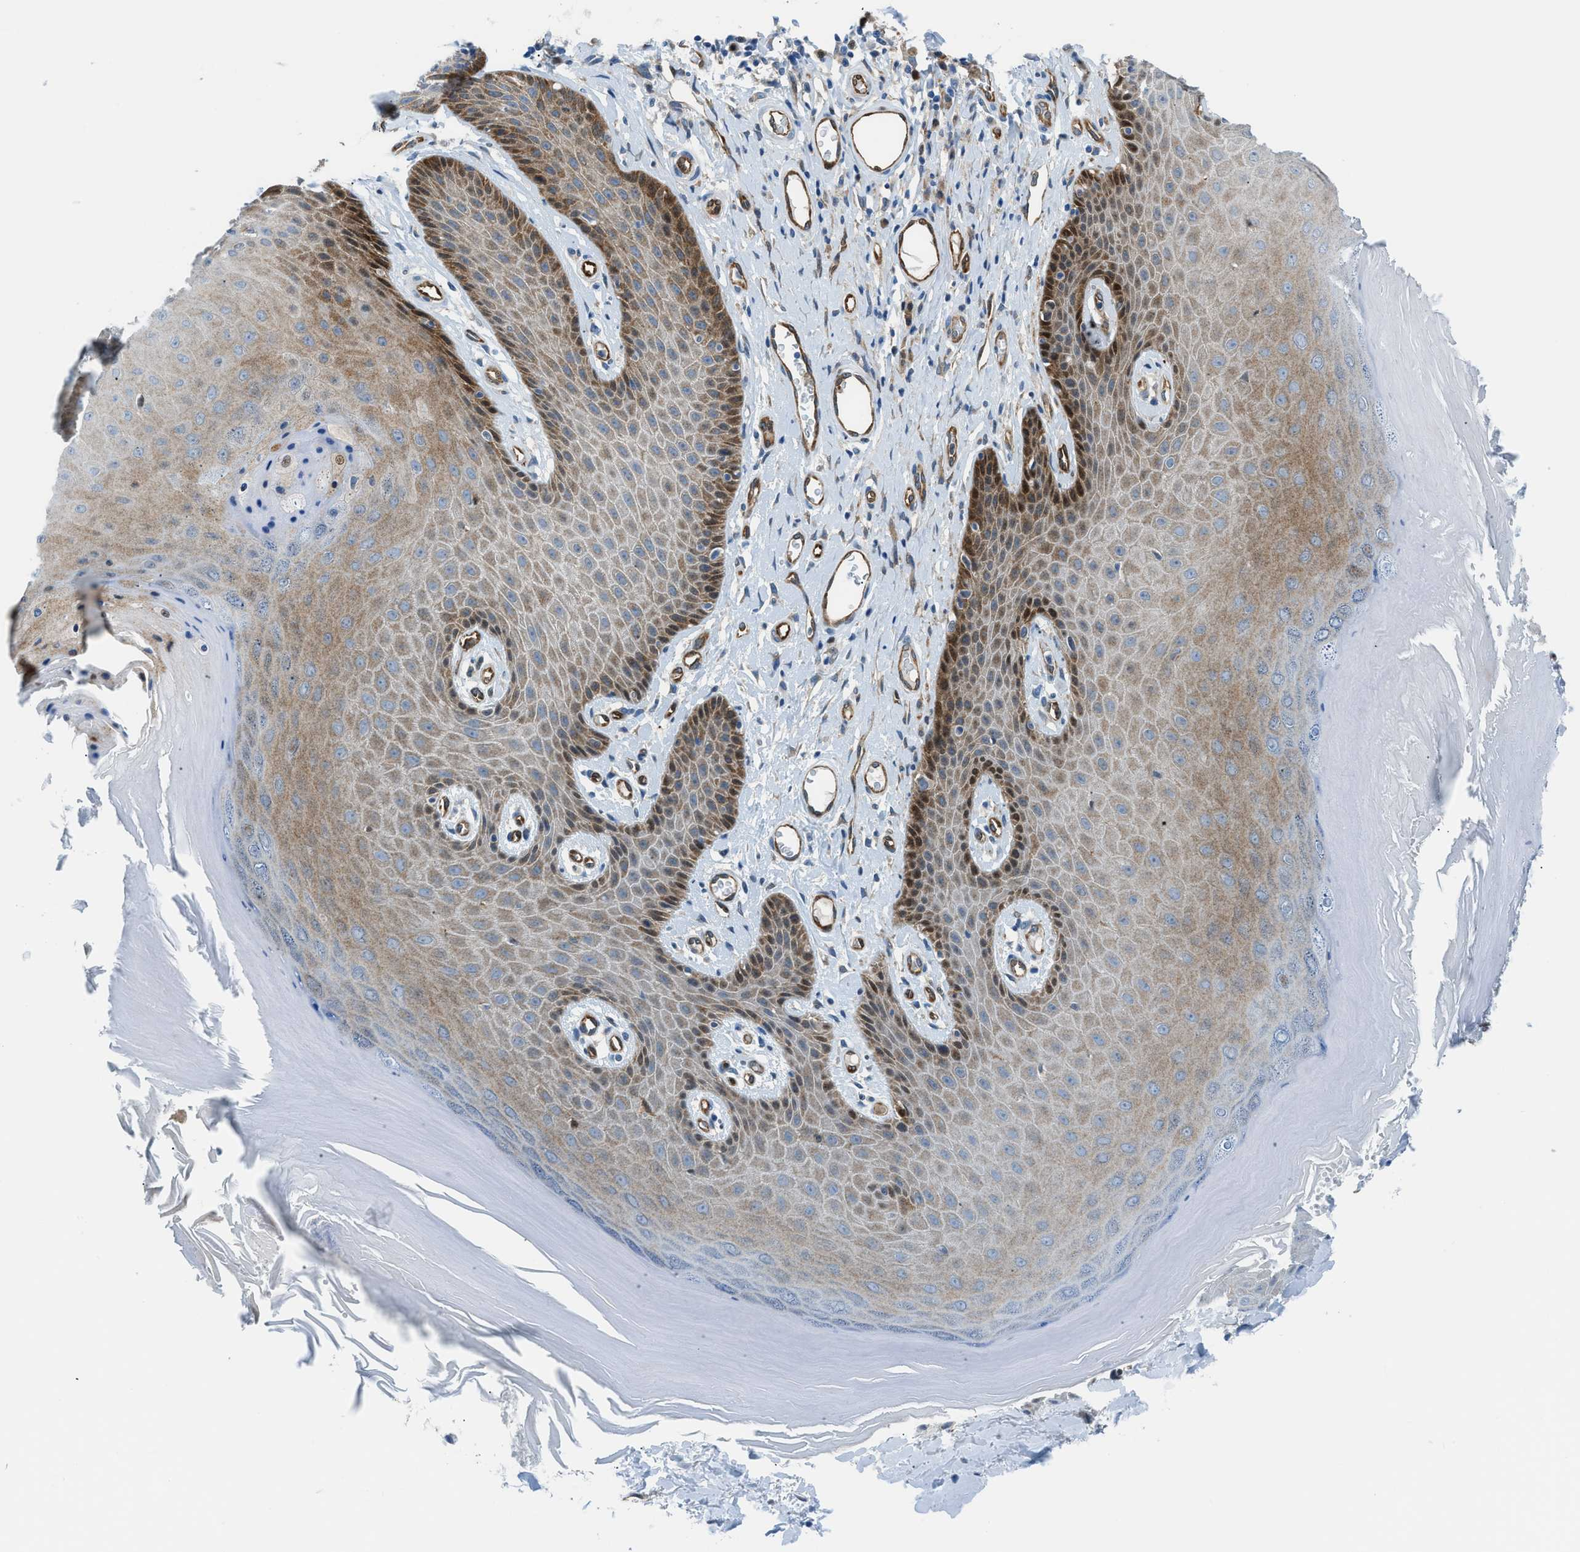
{"staining": {"intensity": "moderate", "quantity": "25%-75%", "location": "cytoplasmic/membranous,nuclear"}, "tissue": "skin", "cell_type": "Epidermal cells", "image_type": "normal", "snomed": [{"axis": "morphology", "description": "Normal tissue, NOS"}, {"axis": "topography", "description": "Vulva"}], "caption": "Immunohistochemical staining of unremarkable skin displays 25%-75% levels of moderate cytoplasmic/membranous,nuclear protein staining in approximately 25%-75% of epidermal cells.", "gene": "YWHAE", "patient": {"sex": "female", "age": 73}}